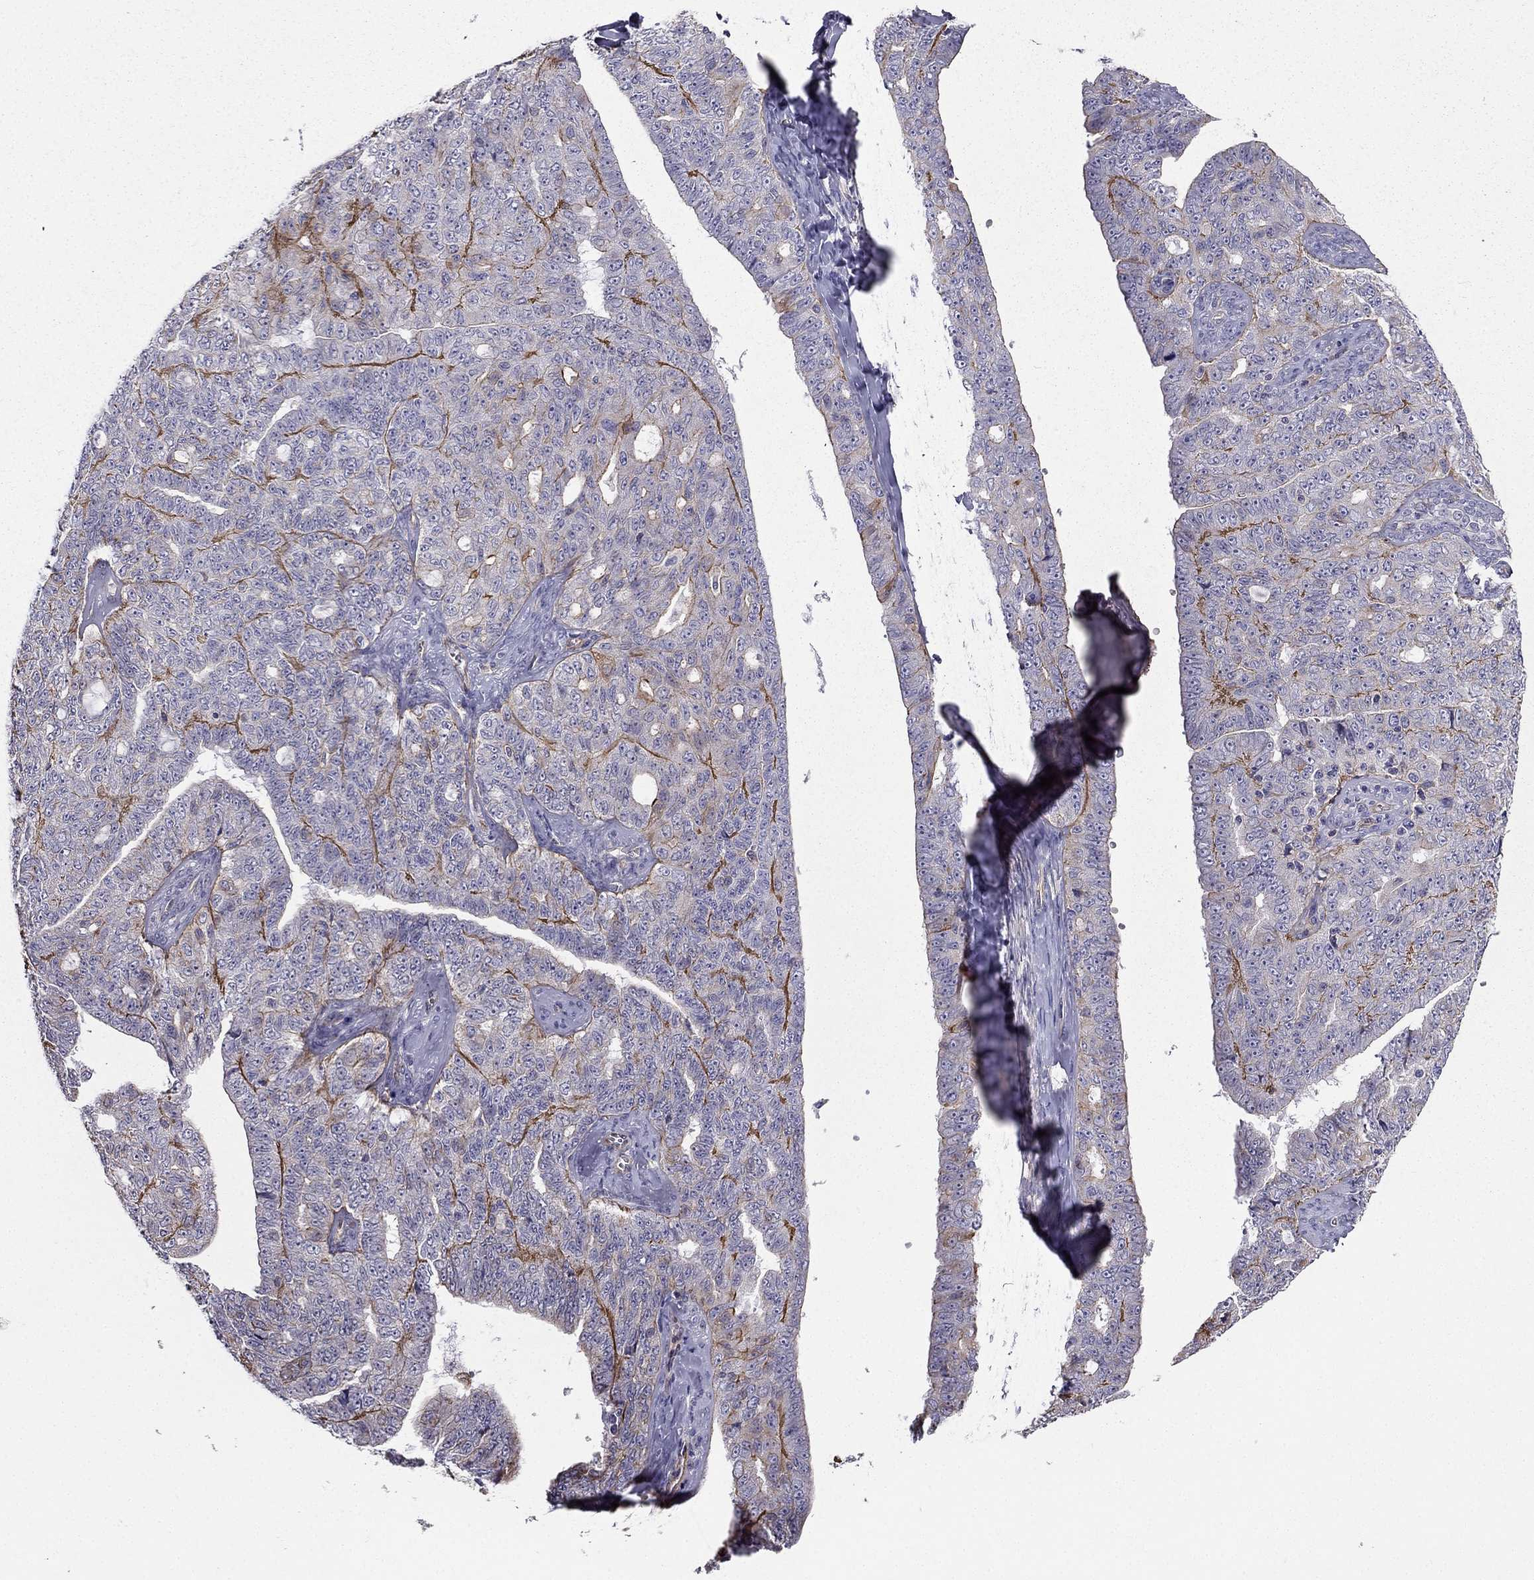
{"staining": {"intensity": "strong", "quantity": "<25%", "location": "cytoplasmic/membranous"}, "tissue": "ovarian cancer", "cell_type": "Tumor cells", "image_type": "cancer", "snomed": [{"axis": "morphology", "description": "Cystadenocarcinoma, serous, NOS"}, {"axis": "topography", "description": "Ovary"}], "caption": "Approximately <25% of tumor cells in ovarian cancer display strong cytoplasmic/membranous protein positivity as visualized by brown immunohistochemical staining.", "gene": "ENOX1", "patient": {"sex": "female", "age": 71}}